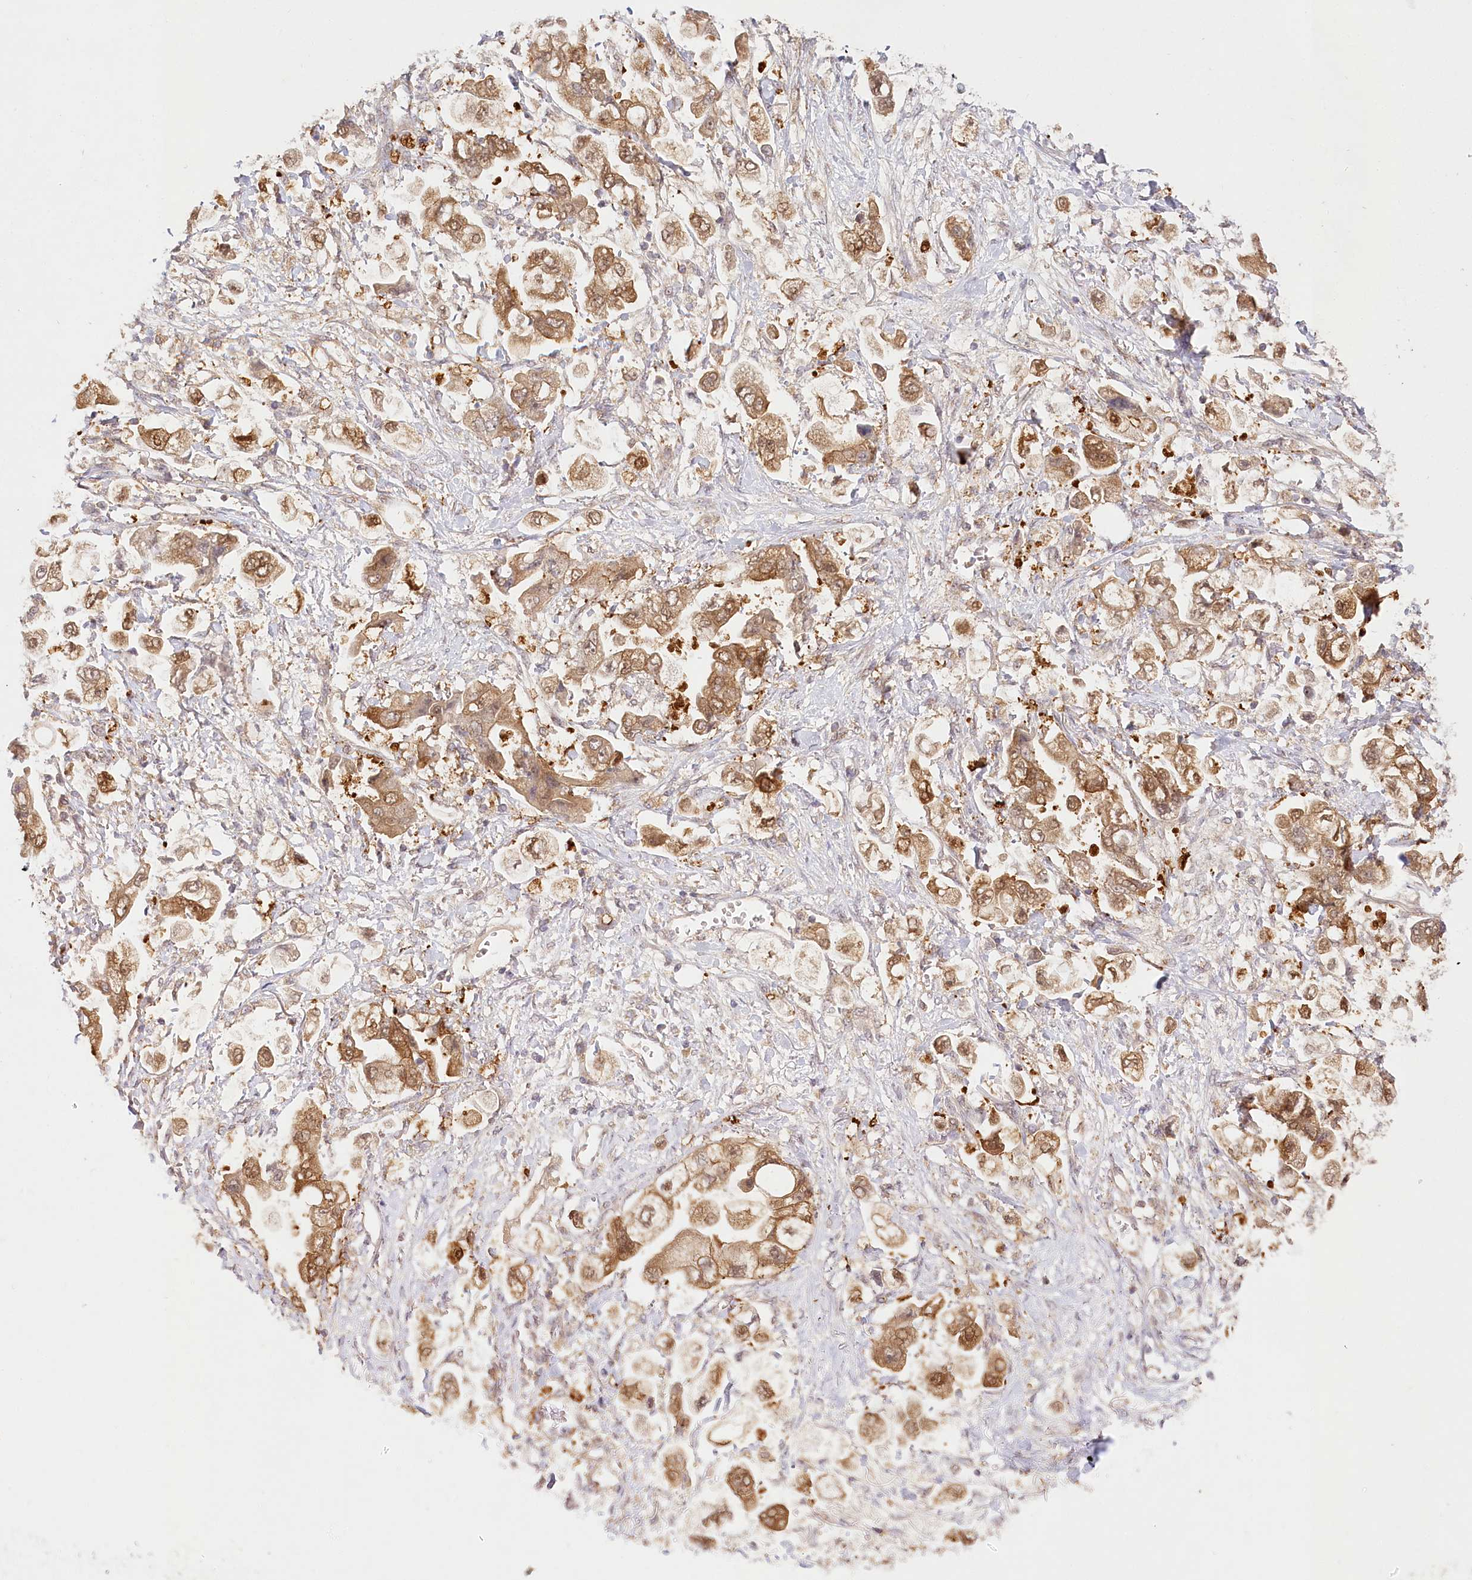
{"staining": {"intensity": "moderate", "quantity": ">75%", "location": "cytoplasmic/membranous"}, "tissue": "stomach cancer", "cell_type": "Tumor cells", "image_type": "cancer", "snomed": [{"axis": "morphology", "description": "Adenocarcinoma, NOS"}, {"axis": "topography", "description": "Stomach"}], "caption": "IHC histopathology image of stomach adenocarcinoma stained for a protein (brown), which reveals medium levels of moderate cytoplasmic/membranous expression in about >75% of tumor cells.", "gene": "INPP4B", "patient": {"sex": "male", "age": 62}}